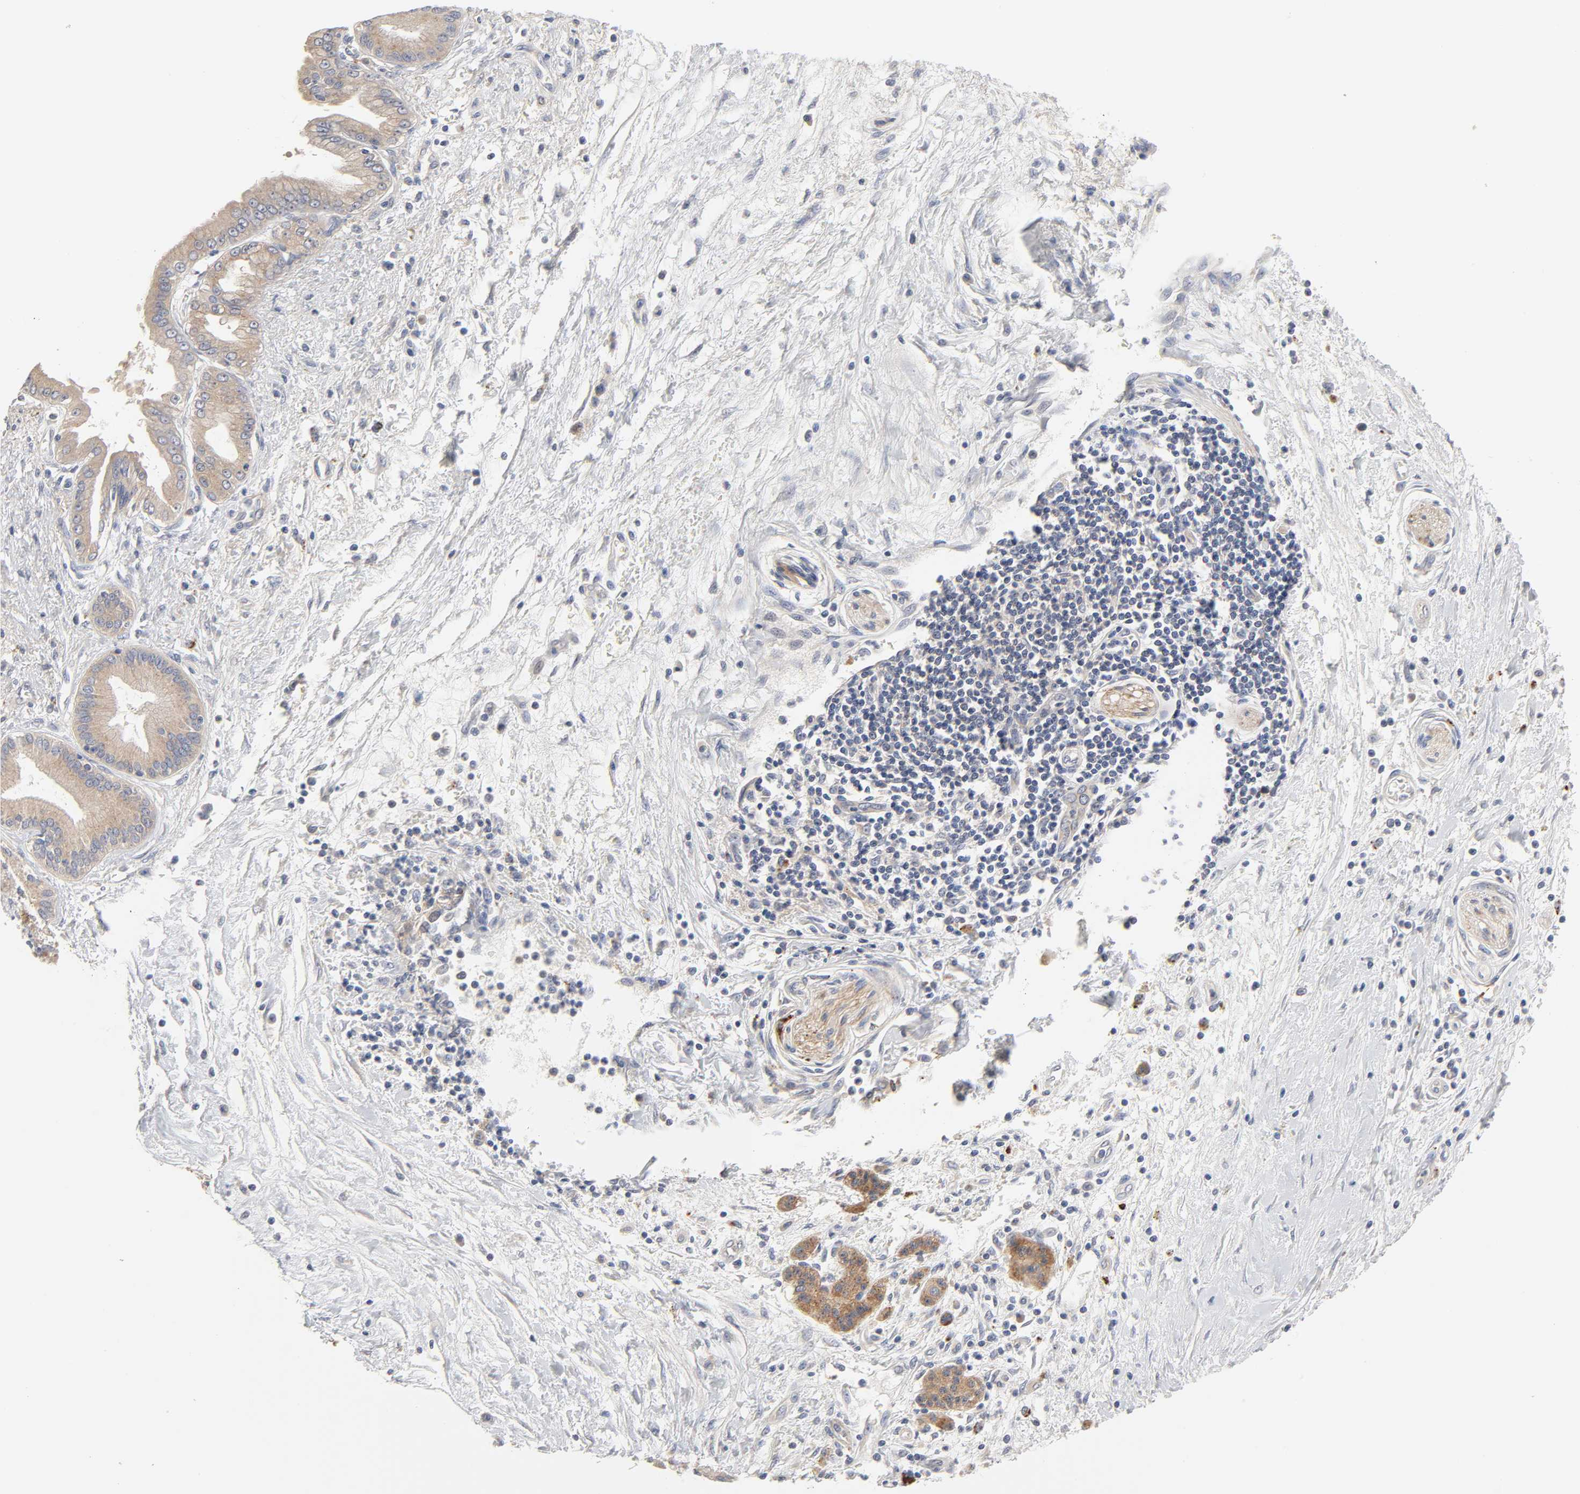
{"staining": {"intensity": "moderate", "quantity": ">75%", "location": "cytoplasmic/membranous"}, "tissue": "pancreatic cancer", "cell_type": "Tumor cells", "image_type": "cancer", "snomed": [{"axis": "morphology", "description": "Adenocarcinoma, NOS"}, {"axis": "topography", "description": "Pancreas"}], "caption": "Immunohistochemical staining of pancreatic cancer shows medium levels of moderate cytoplasmic/membranous protein expression in about >75% of tumor cells. (Brightfield microscopy of DAB IHC at high magnification).", "gene": "C17orf75", "patient": {"sex": "male", "age": 59}}